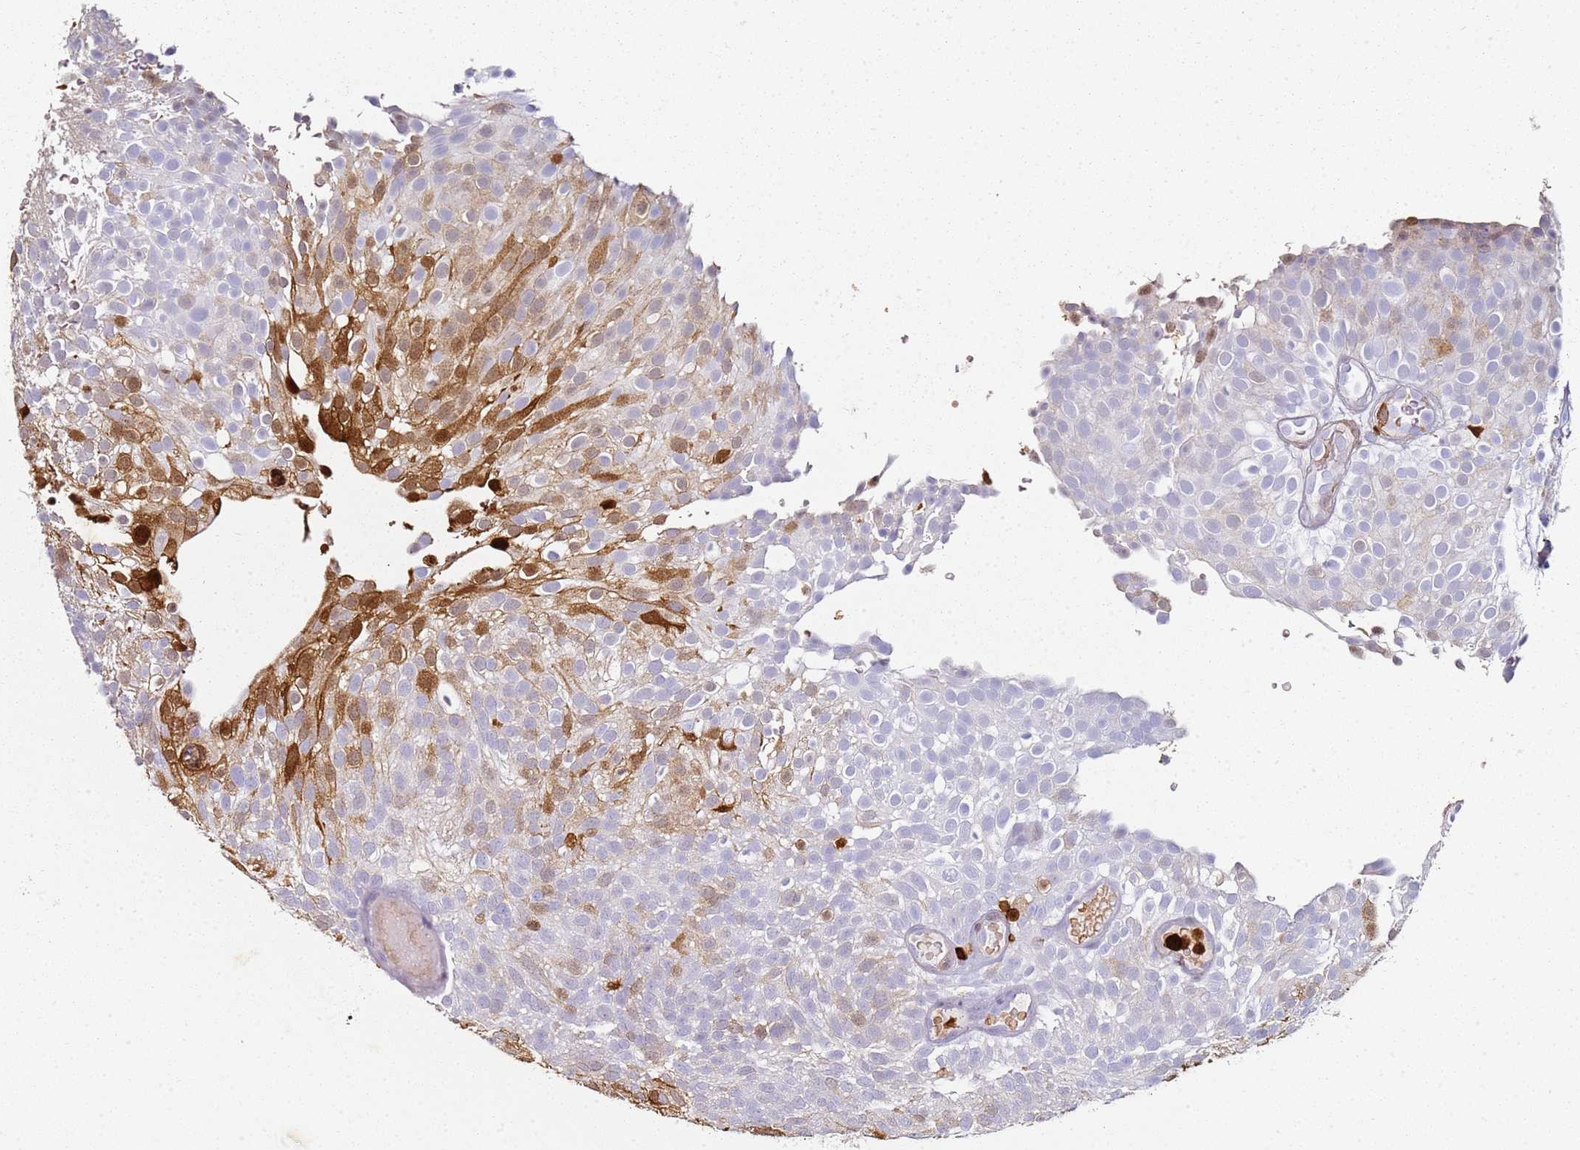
{"staining": {"intensity": "moderate", "quantity": "<25%", "location": "cytoplasmic/membranous,nuclear"}, "tissue": "urothelial cancer", "cell_type": "Tumor cells", "image_type": "cancer", "snomed": [{"axis": "morphology", "description": "Urothelial carcinoma, Low grade"}, {"axis": "topography", "description": "Urinary bladder"}], "caption": "IHC micrograph of neoplastic tissue: human urothelial cancer stained using IHC reveals low levels of moderate protein expression localized specifically in the cytoplasmic/membranous and nuclear of tumor cells, appearing as a cytoplasmic/membranous and nuclear brown color.", "gene": "S100A4", "patient": {"sex": "male", "age": 78}}